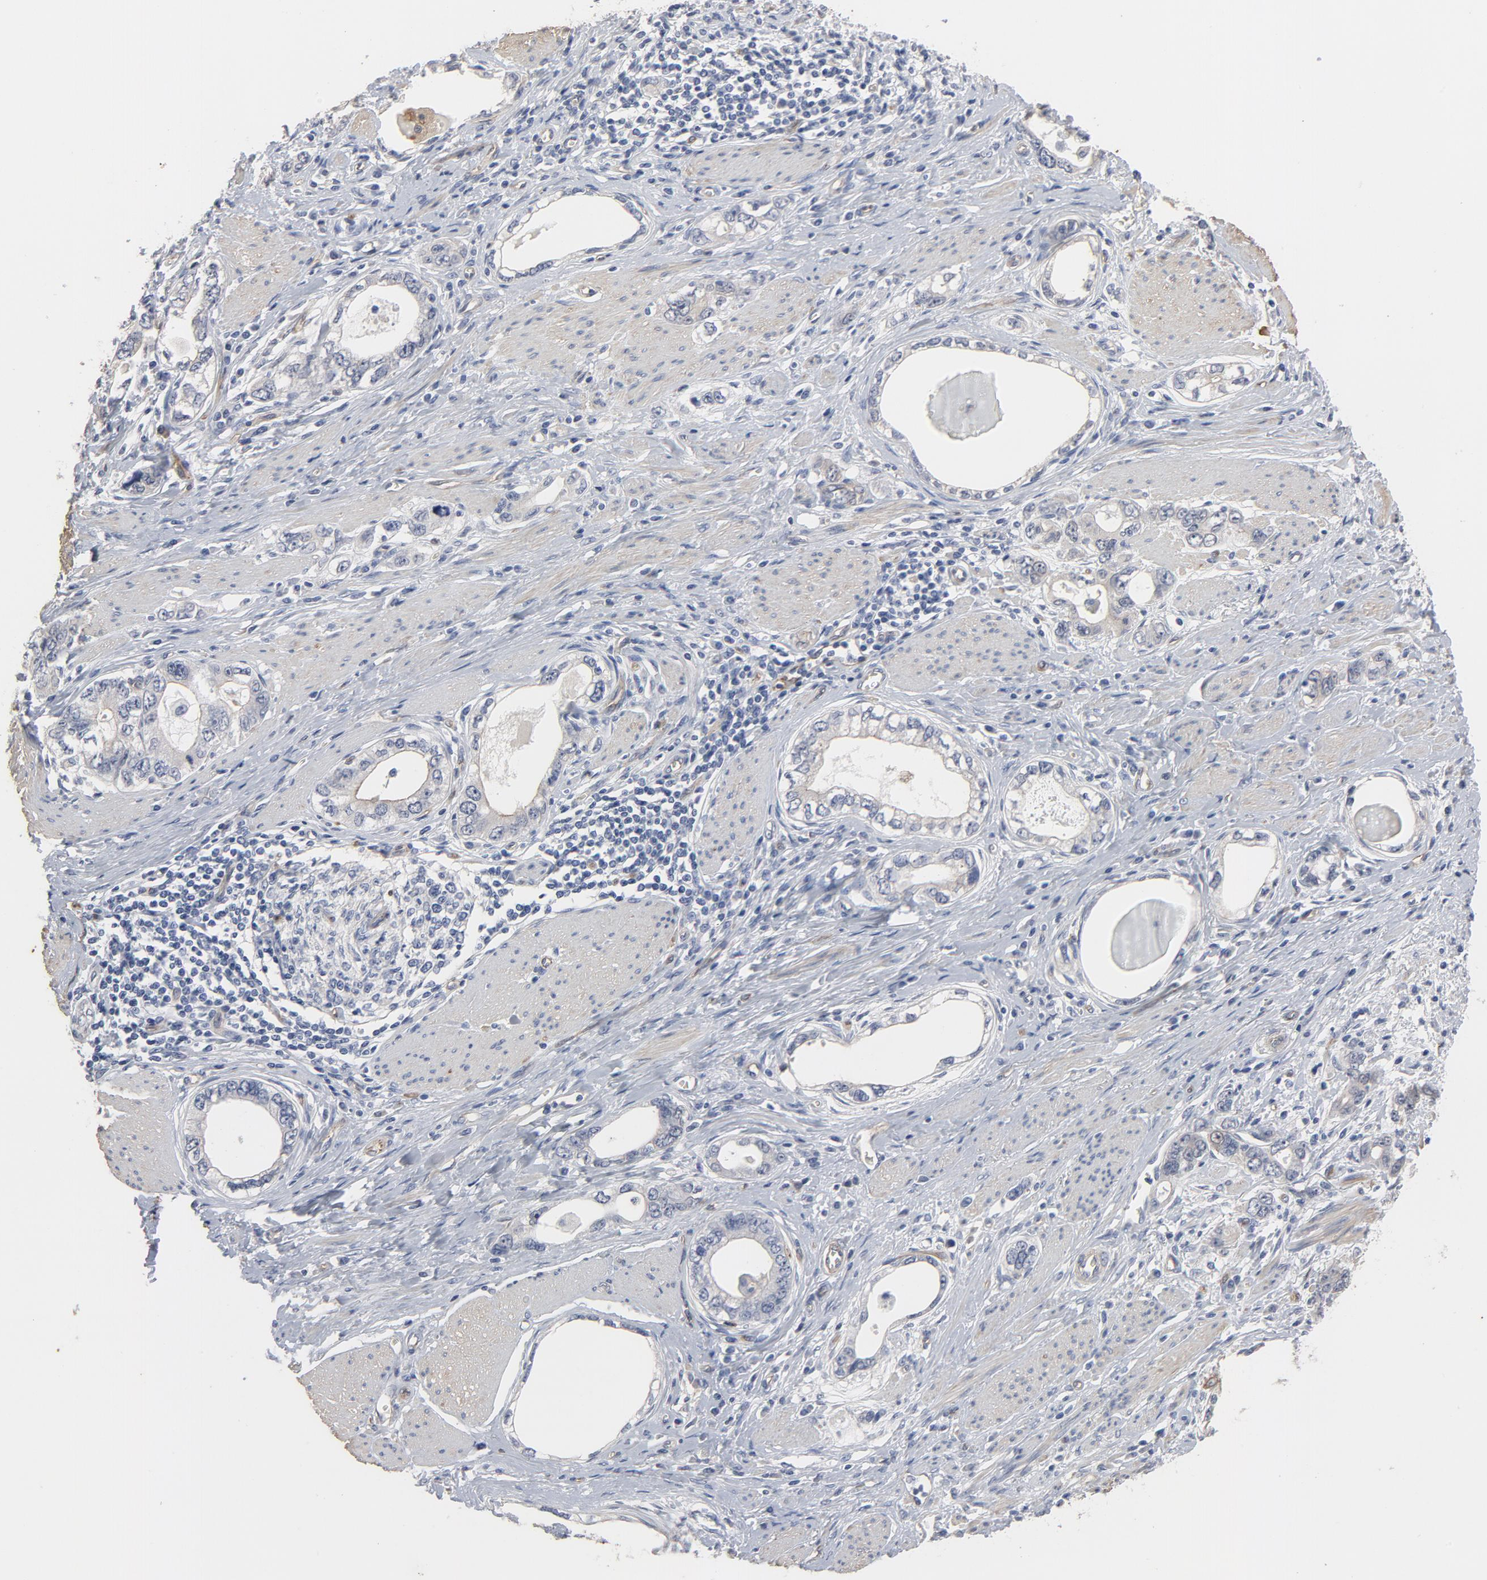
{"staining": {"intensity": "negative", "quantity": "none", "location": "none"}, "tissue": "stomach cancer", "cell_type": "Tumor cells", "image_type": "cancer", "snomed": [{"axis": "morphology", "description": "Adenocarcinoma, NOS"}, {"axis": "topography", "description": "Stomach, lower"}], "caption": "Stomach cancer was stained to show a protein in brown. There is no significant expression in tumor cells. Nuclei are stained in blue.", "gene": "KDR", "patient": {"sex": "female", "age": 93}}